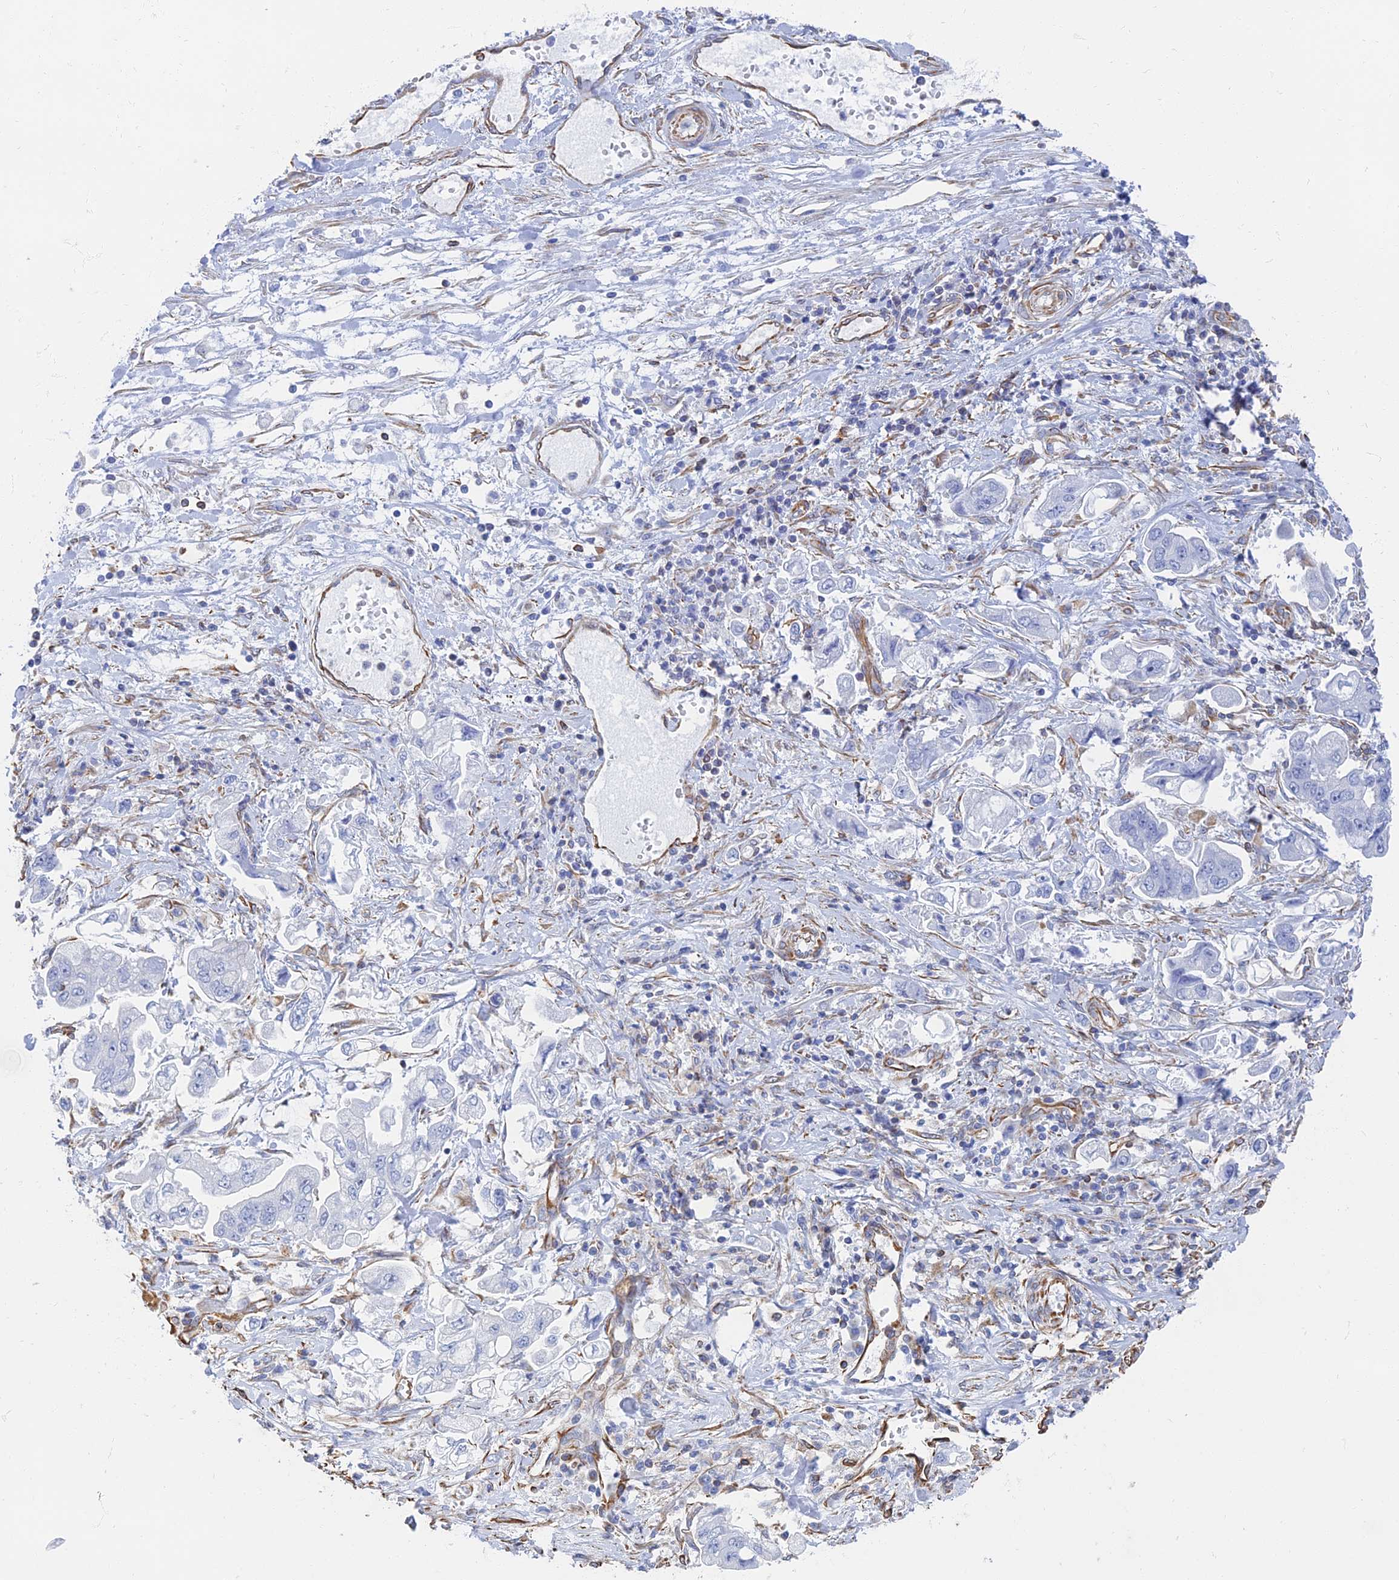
{"staining": {"intensity": "negative", "quantity": "none", "location": "none"}, "tissue": "stomach cancer", "cell_type": "Tumor cells", "image_type": "cancer", "snomed": [{"axis": "morphology", "description": "Adenocarcinoma, NOS"}, {"axis": "topography", "description": "Stomach"}], "caption": "Tumor cells show no significant staining in stomach cancer (adenocarcinoma). (Brightfield microscopy of DAB (3,3'-diaminobenzidine) IHC at high magnification).", "gene": "RMC1", "patient": {"sex": "male", "age": 62}}